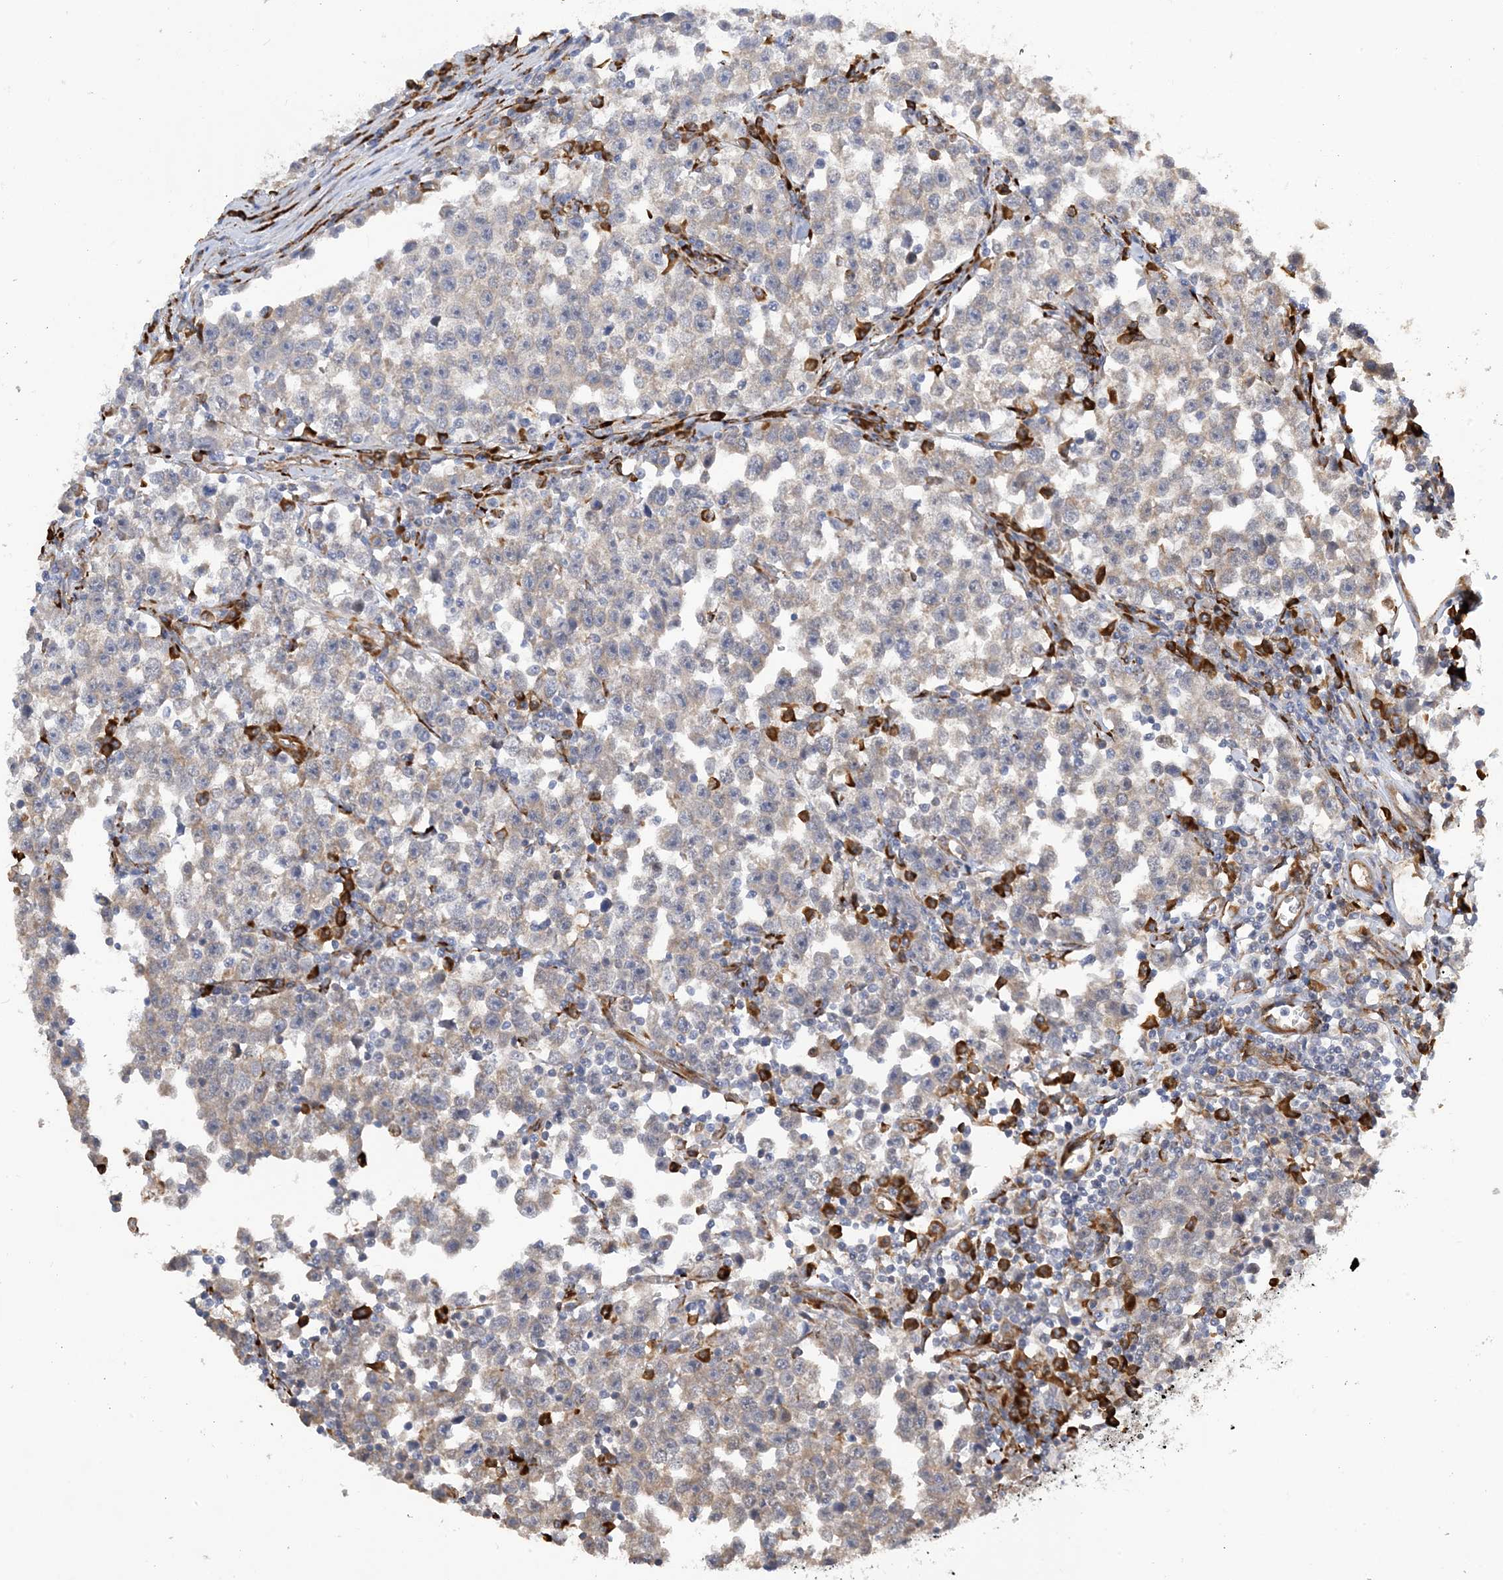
{"staining": {"intensity": "negative", "quantity": "none", "location": "none"}, "tissue": "testis cancer", "cell_type": "Tumor cells", "image_type": "cancer", "snomed": [{"axis": "morphology", "description": "Normal tissue, NOS"}, {"axis": "morphology", "description": "Seminoma, NOS"}, {"axis": "topography", "description": "Testis"}], "caption": "DAB (3,3'-diaminobenzidine) immunohistochemical staining of human testis seminoma demonstrates no significant staining in tumor cells. The staining was performed using DAB to visualize the protein expression in brown, while the nuclei were stained in blue with hematoxylin (Magnification: 20x).", "gene": "ZBTB45", "patient": {"sex": "male", "age": 43}}